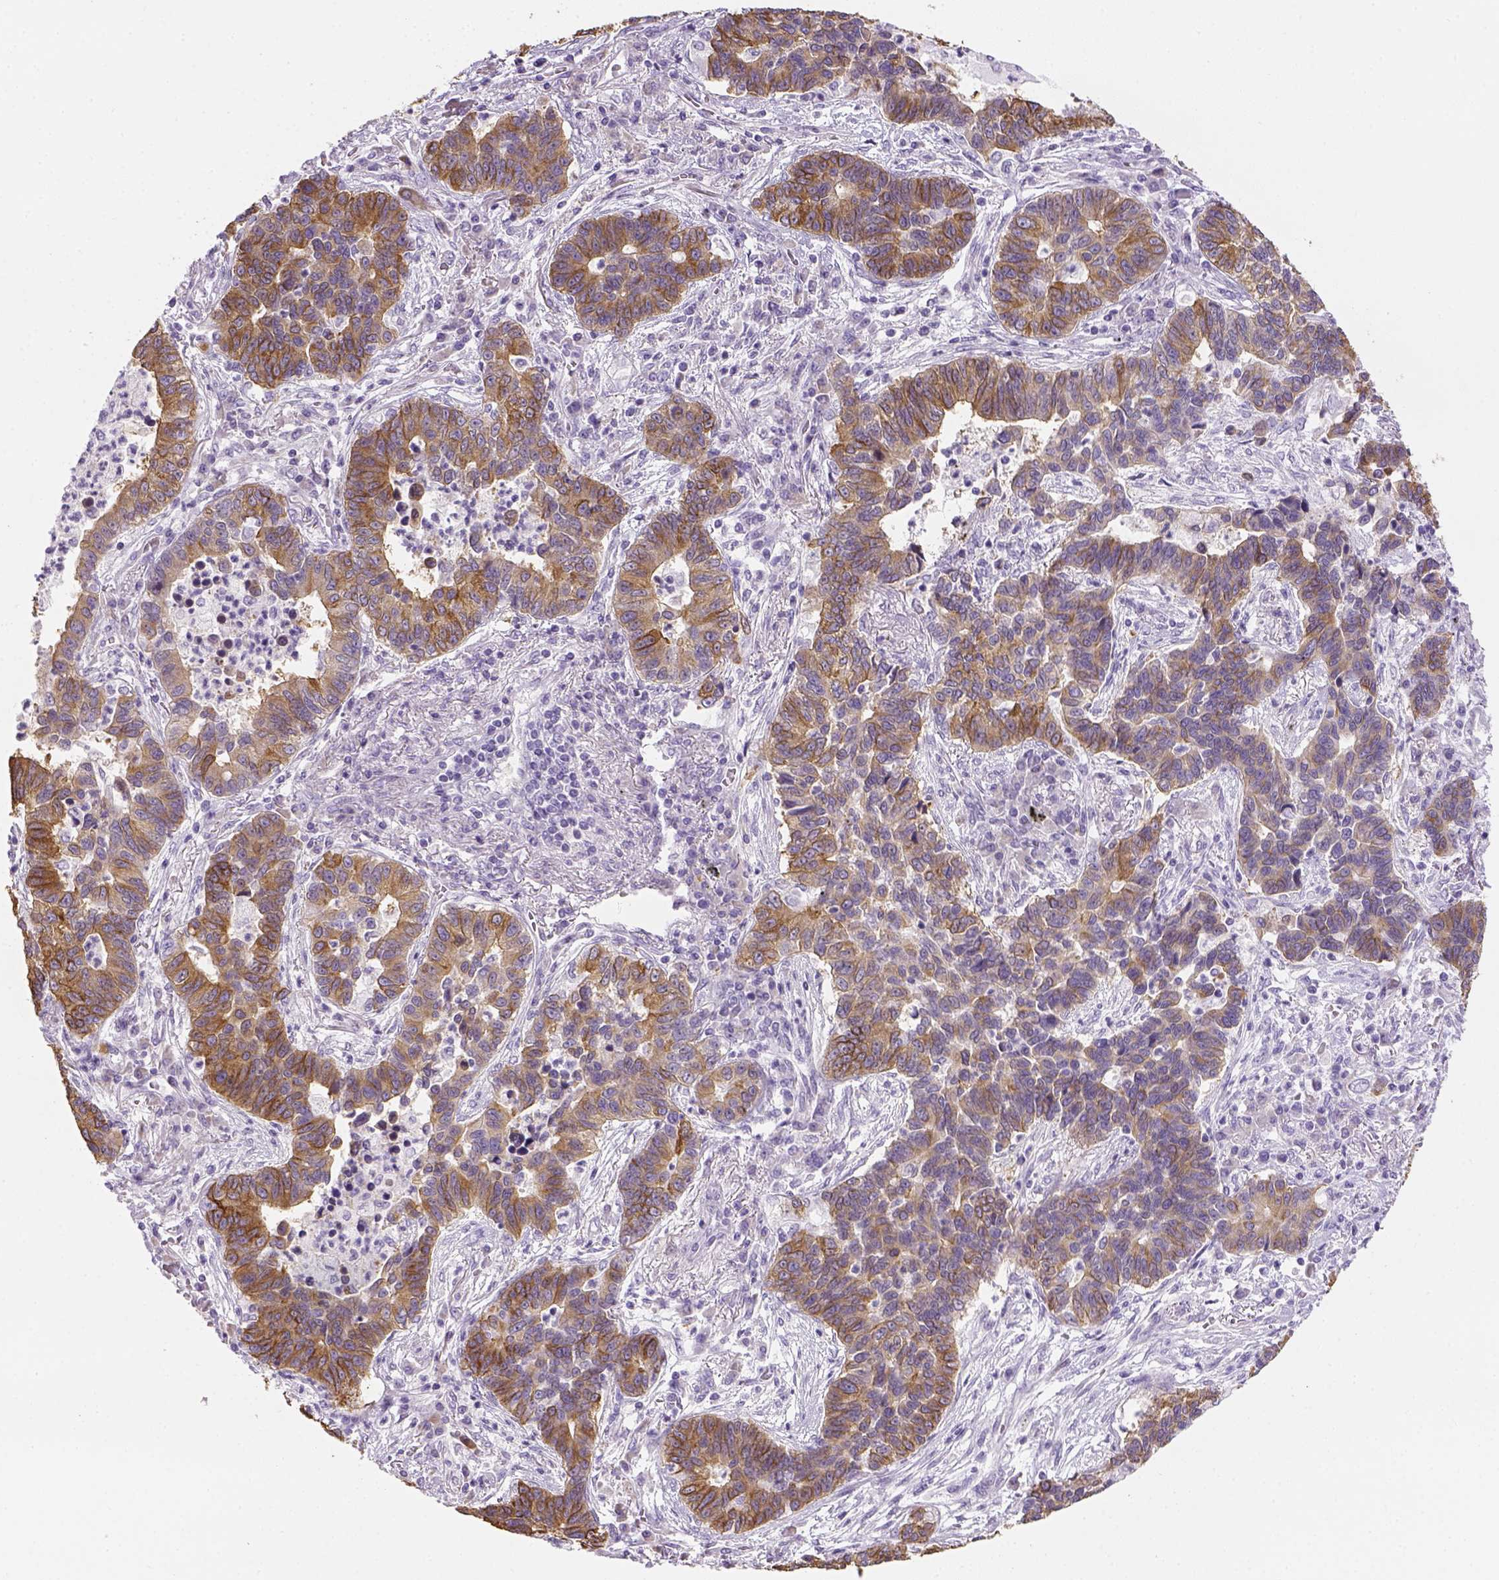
{"staining": {"intensity": "strong", "quantity": ">75%", "location": "cytoplasmic/membranous"}, "tissue": "lung cancer", "cell_type": "Tumor cells", "image_type": "cancer", "snomed": [{"axis": "morphology", "description": "Adenocarcinoma, NOS"}, {"axis": "topography", "description": "Lung"}], "caption": "Lung cancer stained with DAB immunohistochemistry reveals high levels of strong cytoplasmic/membranous expression in approximately >75% of tumor cells. (brown staining indicates protein expression, while blue staining denotes nuclei).", "gene": "CACNB1", "patient": {"sex": "female", "age": 57}}